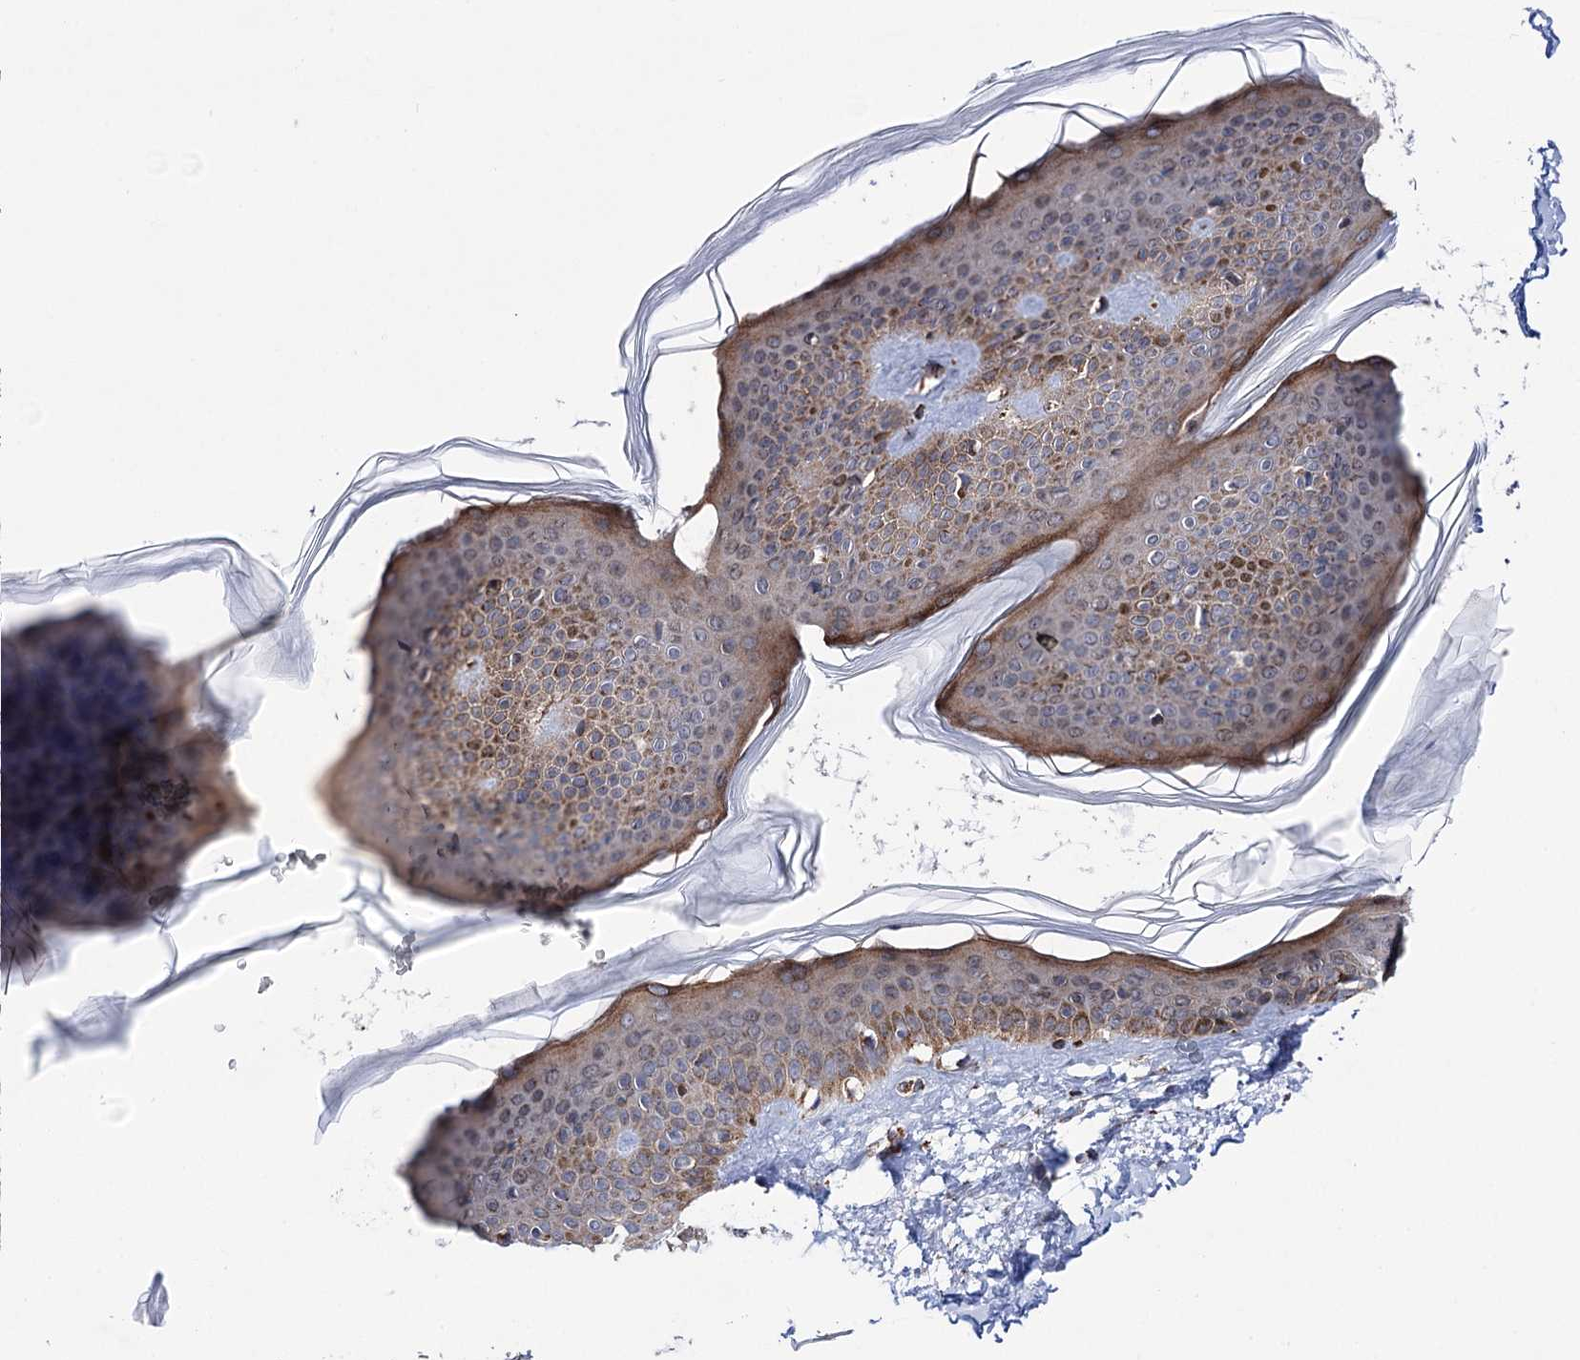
{"staining": {"intensity": "weak", "quantity": ">75%", "location": "cytoplasmic/membranous"}, "tissue": "skin", "cell_type": "Fibroblasts", "image_type": "normal", "snomed": [{"axis": "morphology", "description": "Normal tissue, NOS"}, {"axis": "topography", "description": "Skin"}], "caption": "About >75% of fibroblasts in unremarkable human skin demonstrate weak cytoplasmic/membranous protein positivity as visualized by brown immunohistochemical staining.", "gene": "SUCLA2", "patient": {"sex": "female", "age": 58}}